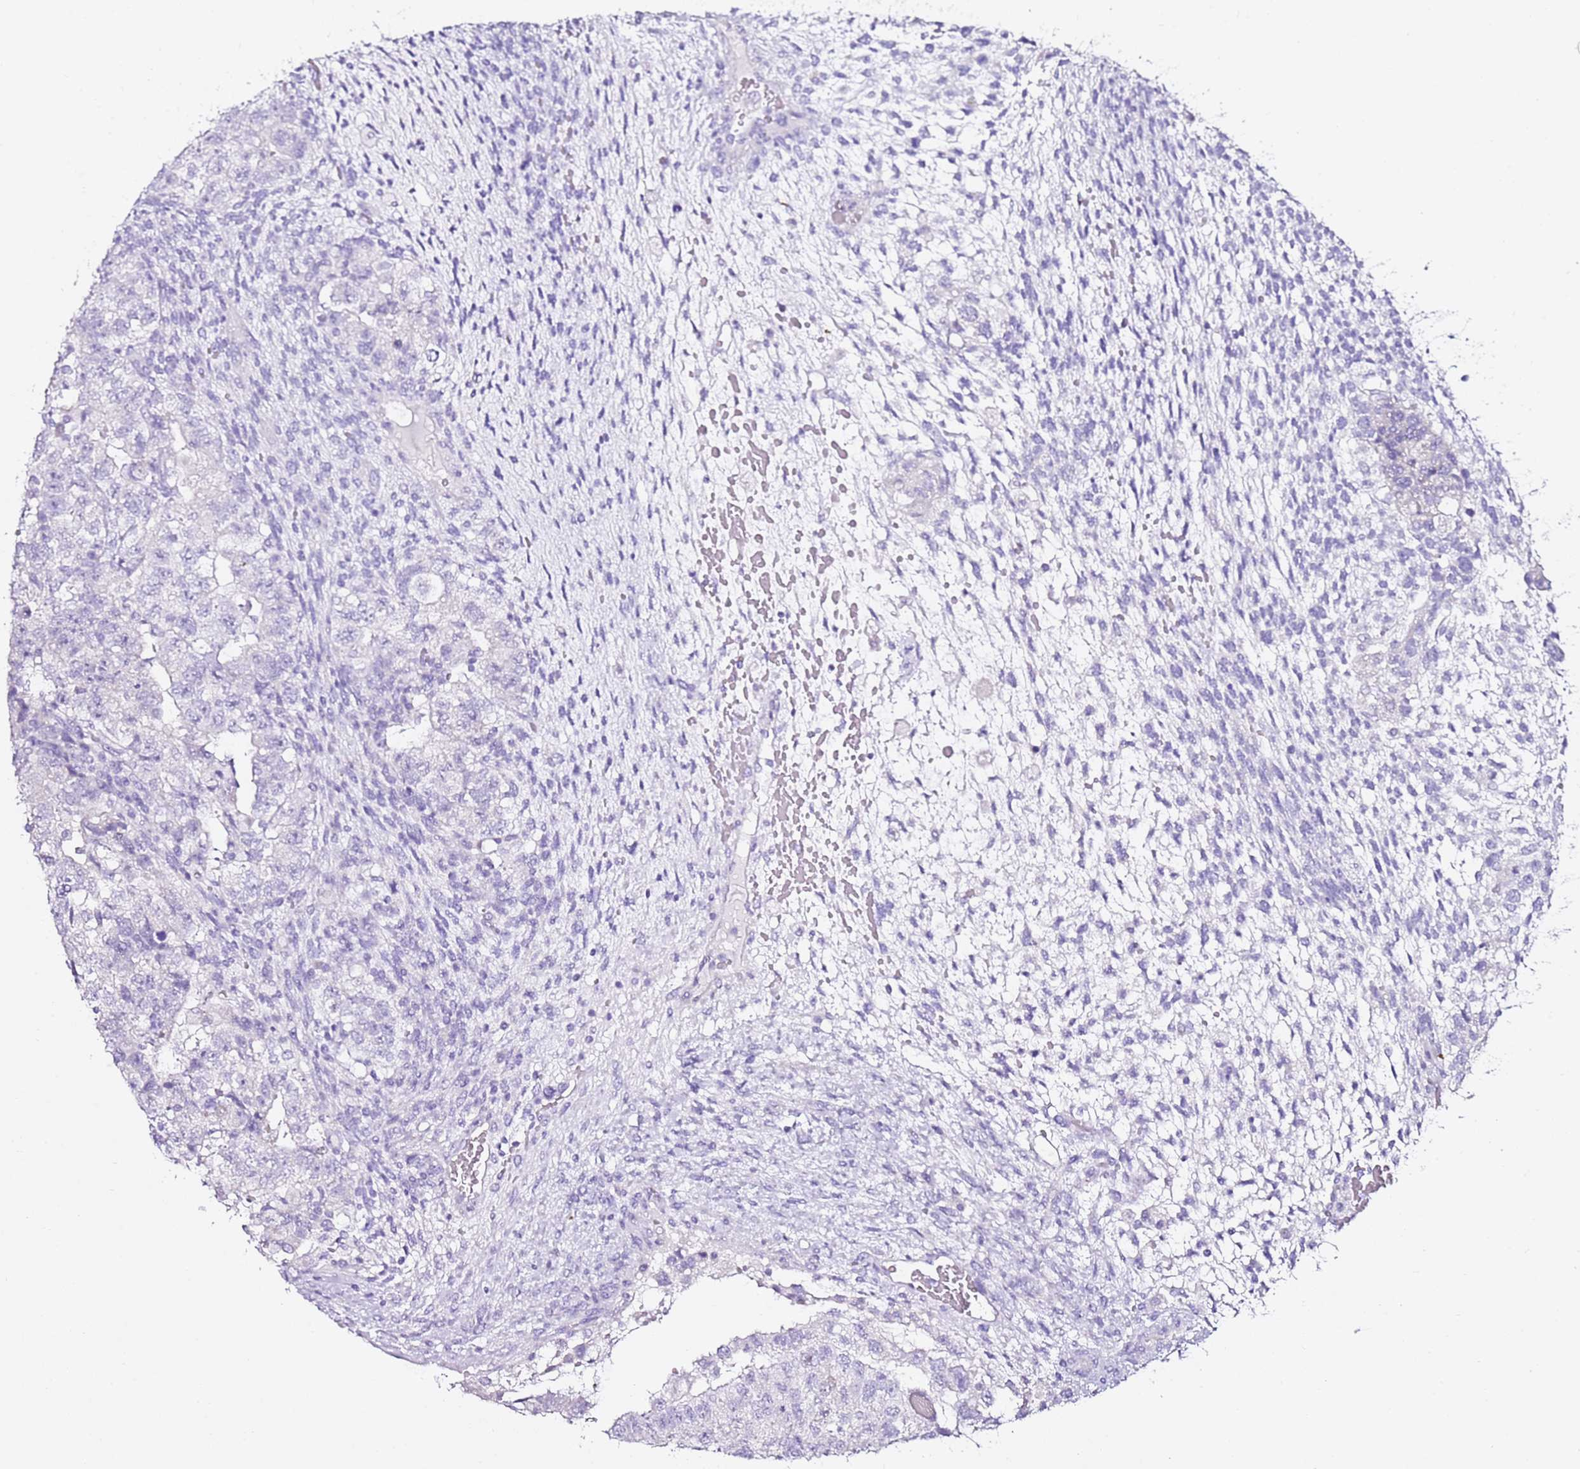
{"staining": {"intensity": "negative", "quantity": "none", "location": "none"}, "tissue": "testis cancer", "cell_type": "Tumor cells", "image_type": "cancer", "snomed": [{"axis": "morphology", "description": "Normal tissue, NOS"}, {"axis": "morphology", "description": "Carcinoma, Embryonal, NOS"}, {"axis": "topography", "description": "Testis"}], "caption": "There is no significant staining in tumor cells of testis cancer (embryonal carcinoma).", "gene": "MYBPC3", "patient": {"sex": "male", "age": 36}}